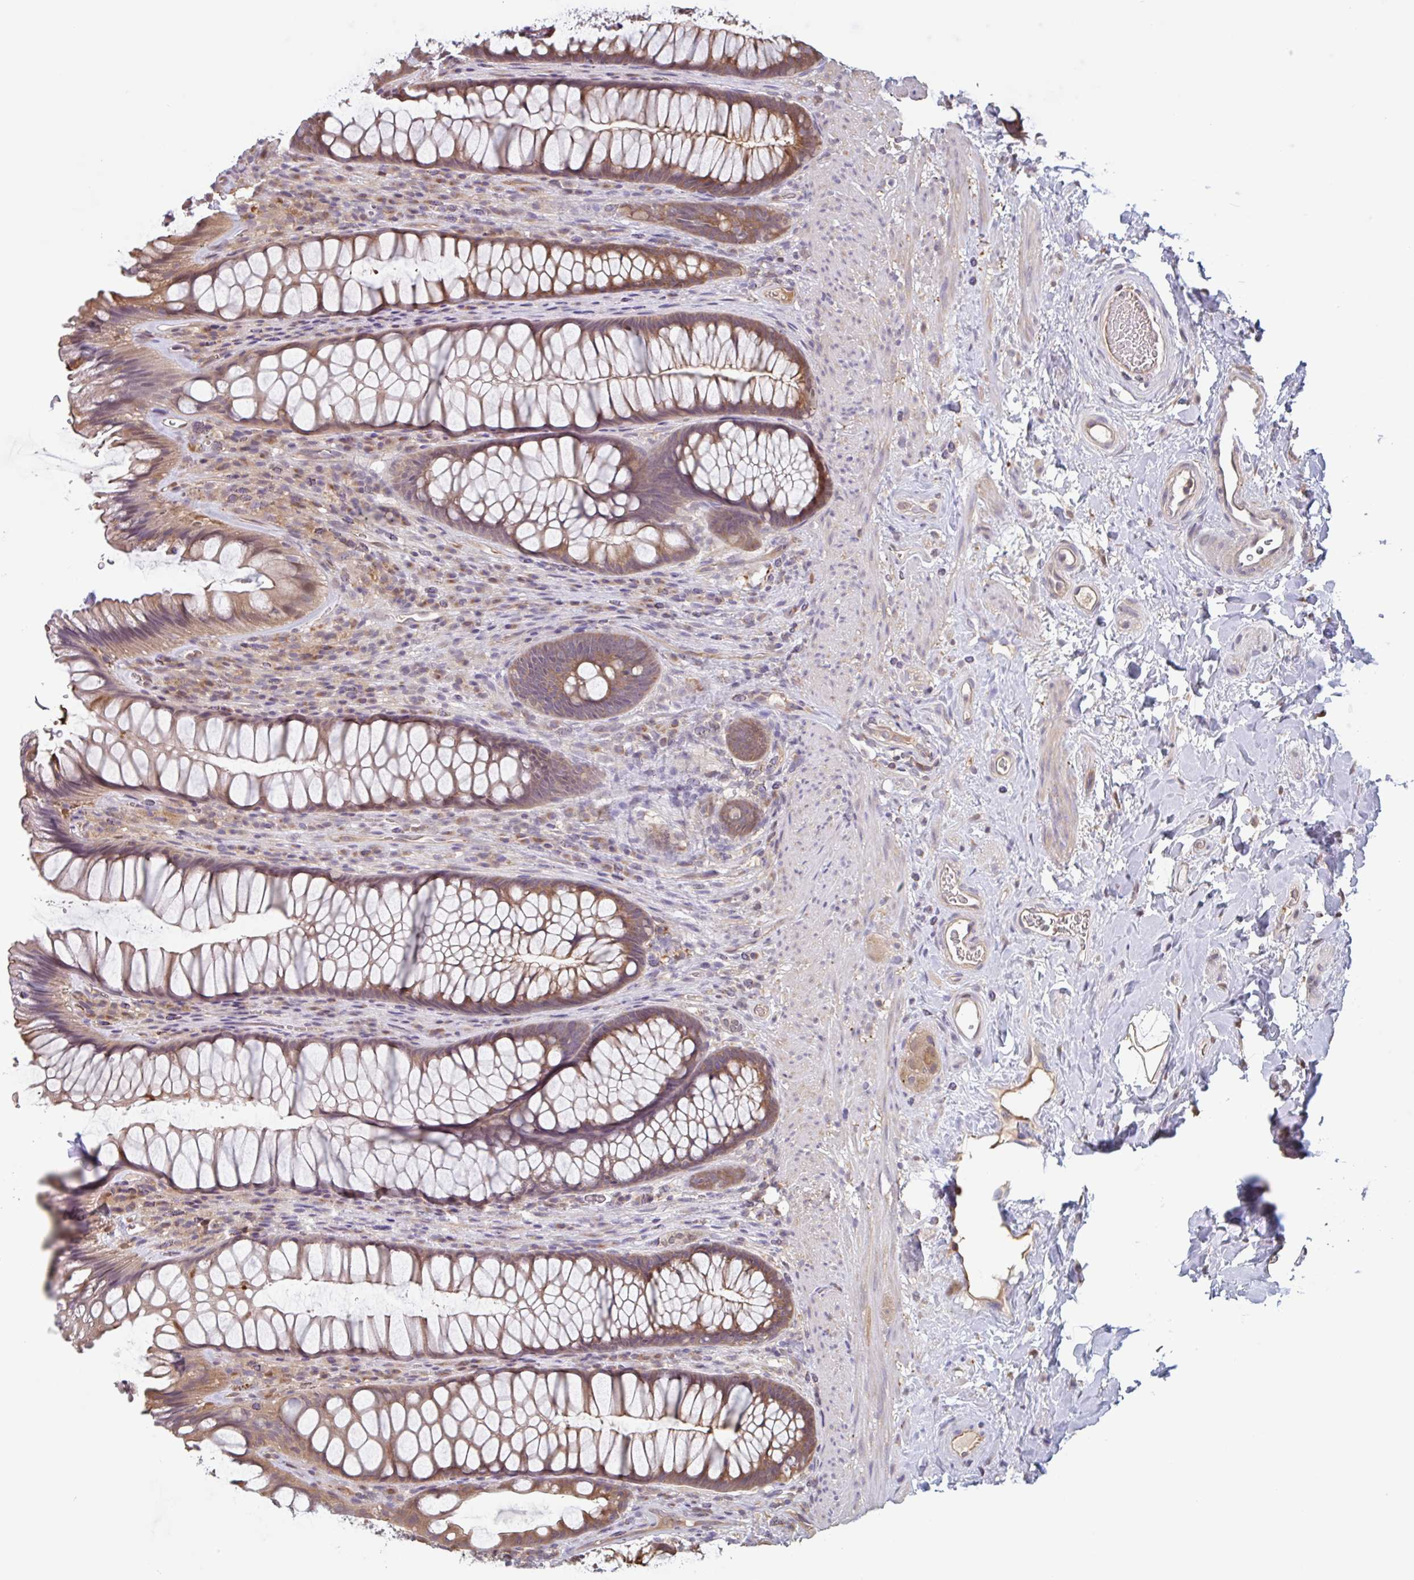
{"staining": {"intensity": "moderate", "quantity": ">75%", "location": "cytoplasmic/membranous"}, "tissue": "rectum", "cell_type": "Glandular cells", "image_type": "normal", "snomed": [{"axis": "morphology", "description": "Normal tissue, NOS"}, {"axis": "topography", "description": "Rectum"}], "caption": "Rectum stained for a protein displays moderate cytoplasmic/membranous positivity in glandular cells. (IHC, brightfield microscopy, high magnification).", "gene": "OTOP2", "patient": {"sex": "male", "age": 53}}